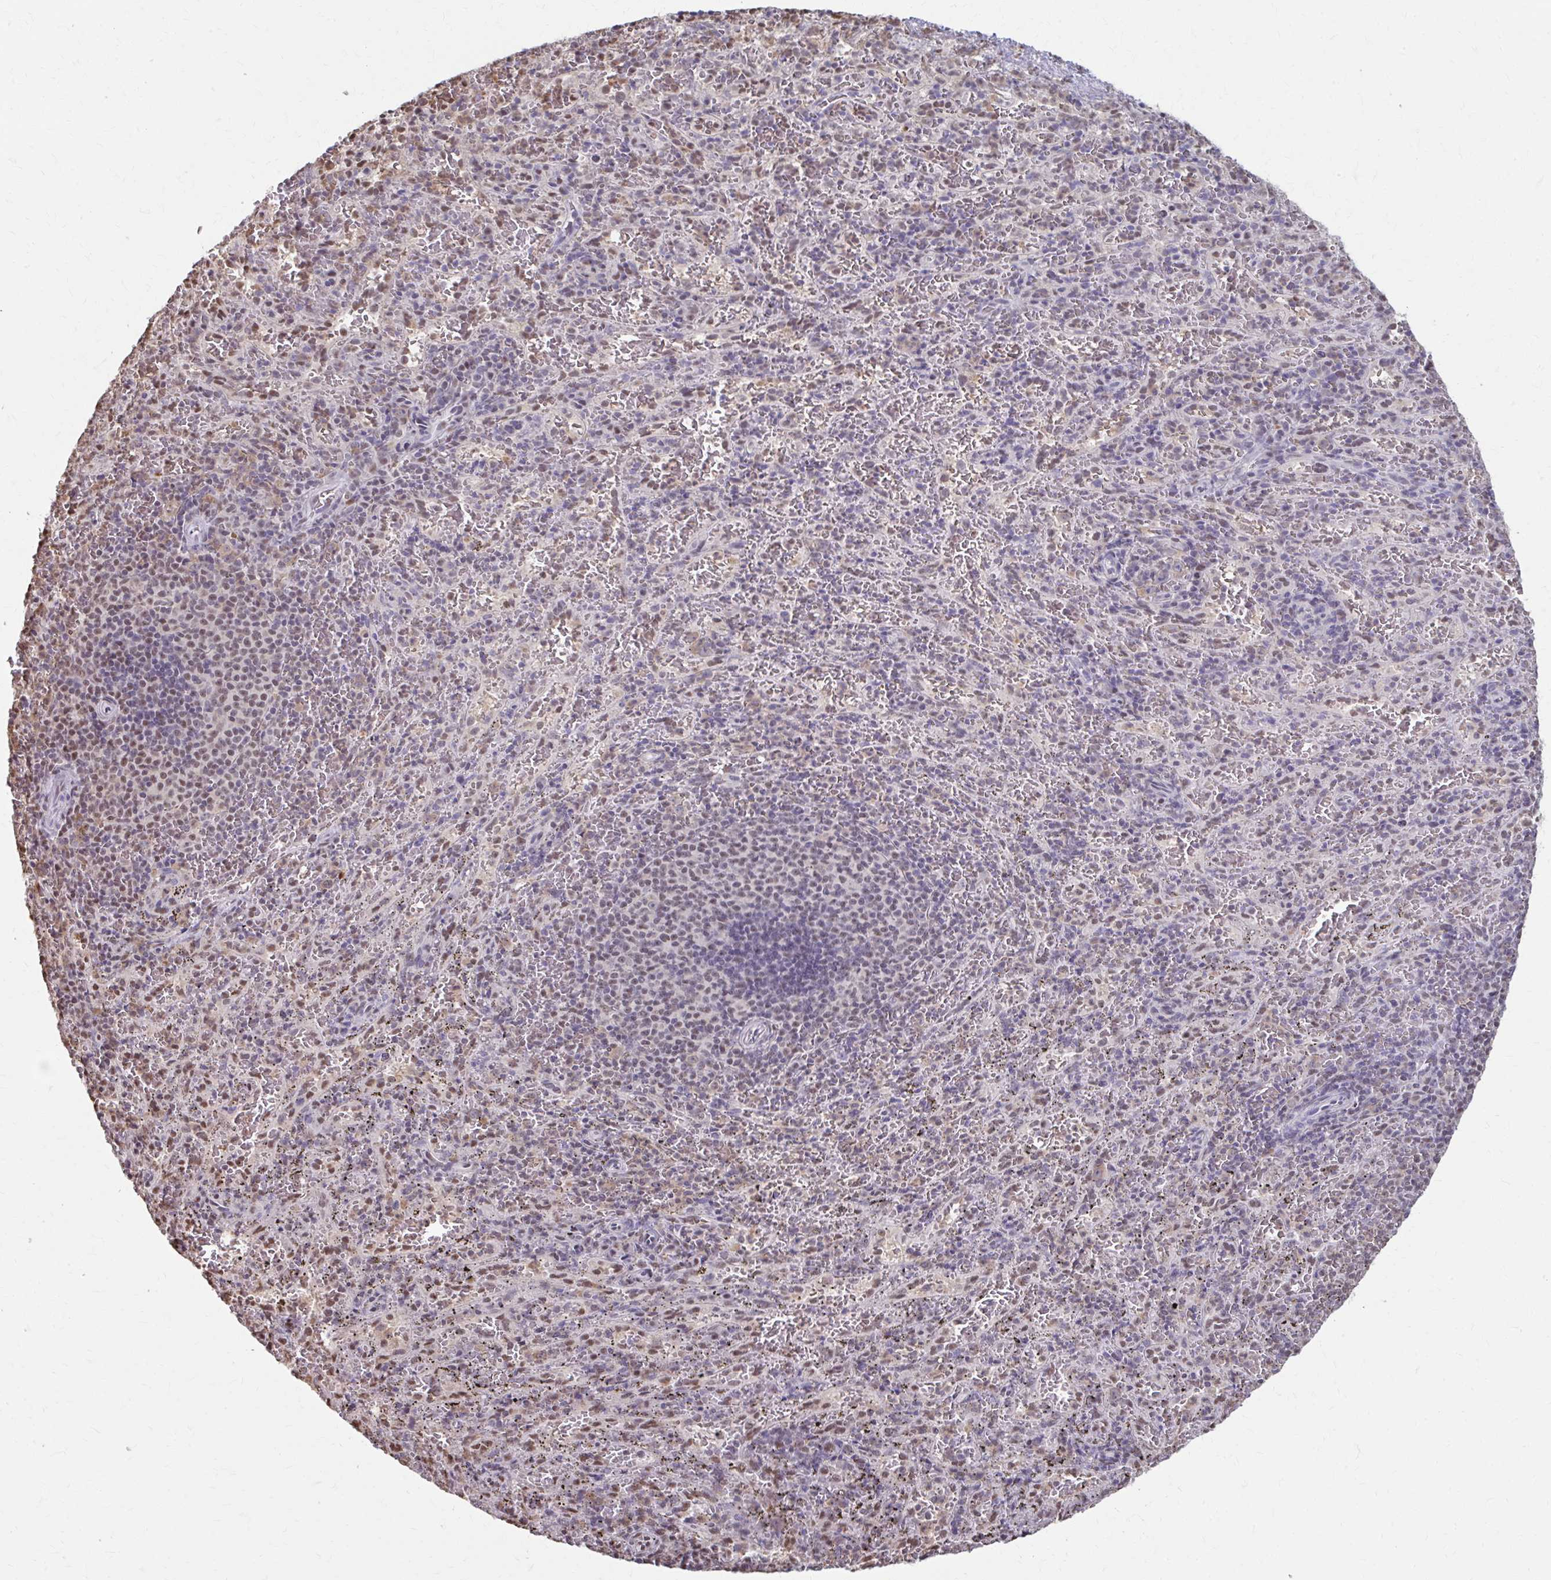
{"staining": {"intensity": "weak", "quantity": "<25%", "location": "nuclear"}, "tissue": "spleen", "cell_type": "Cells in red pulp", "image_type": "normal", "snomed": [{"axis": "morphology", "description": "Normal tissue, NOS"}, {"axis": "topography", "description": "Spleen"}], "caption": "Spleen was stained to show a protein in brown. There is no significant staining in cells in red pulp. (Immunohistochemistry (ihc), brightfield microscopy, high magnification).", "gene": "ING4", "patient": {"sex": "male", "age": 57}}